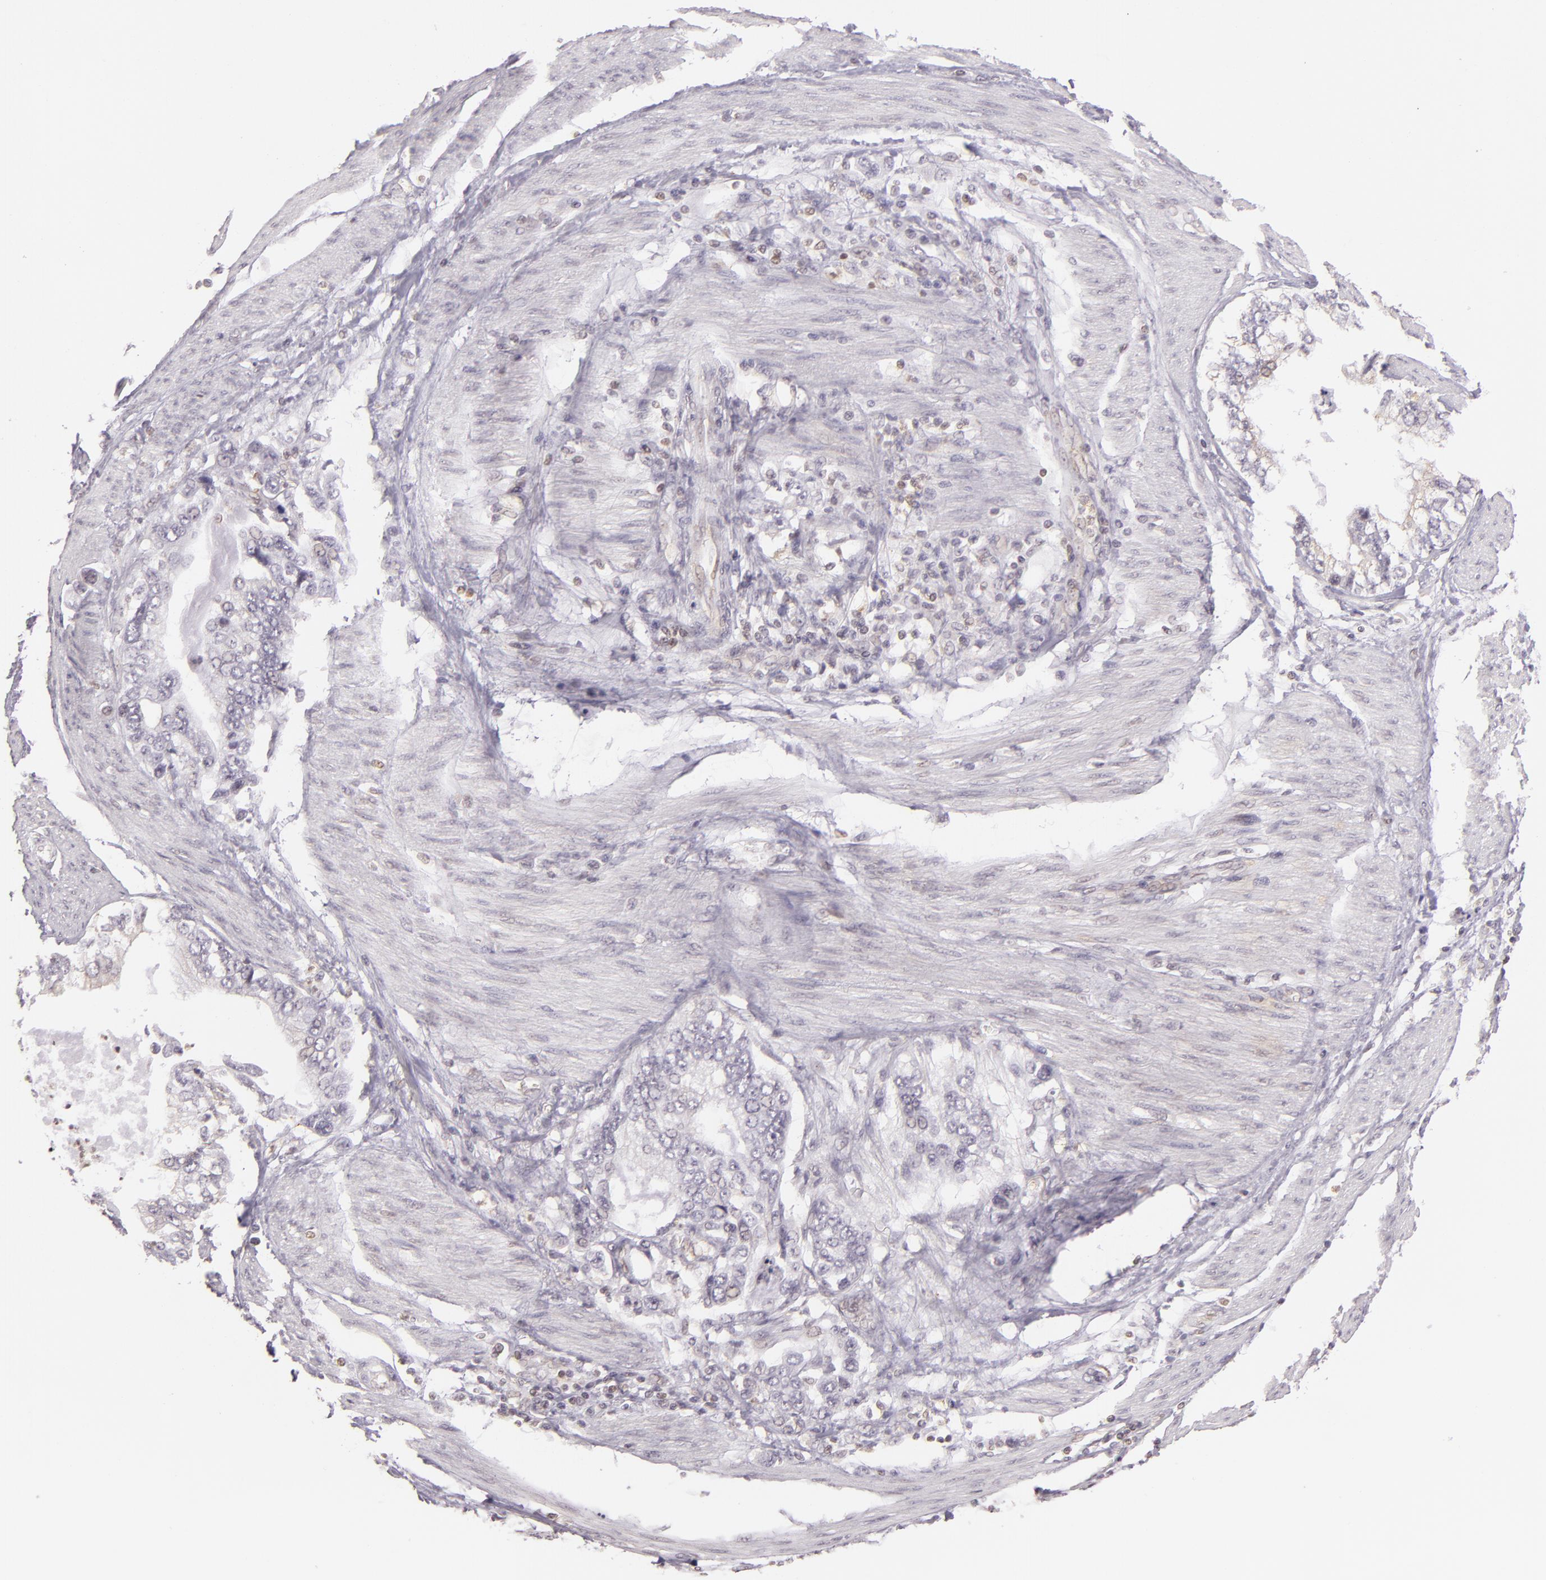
{"staining": {"intensity": "weak", "quantity": "<25%", "location": "cytoplasmic/membranous"}, "tissue": "stomach cancer", "cell_type": "Tumor cells", "image_type": "cancer", "snomed": [{"axis": "morphology", "description": "Adenocarcinoma, NOS"}, {"axis": "topography", "description": "Pancreas"}, {"axis": "topography", "description": "Stomach, upper"}], "caption": "Protein analysis of stomach cancer exhibits no significant staining in tumor cells.", "gene": "IMPDH1", "patient": {"sex": "male", "age": 77}}